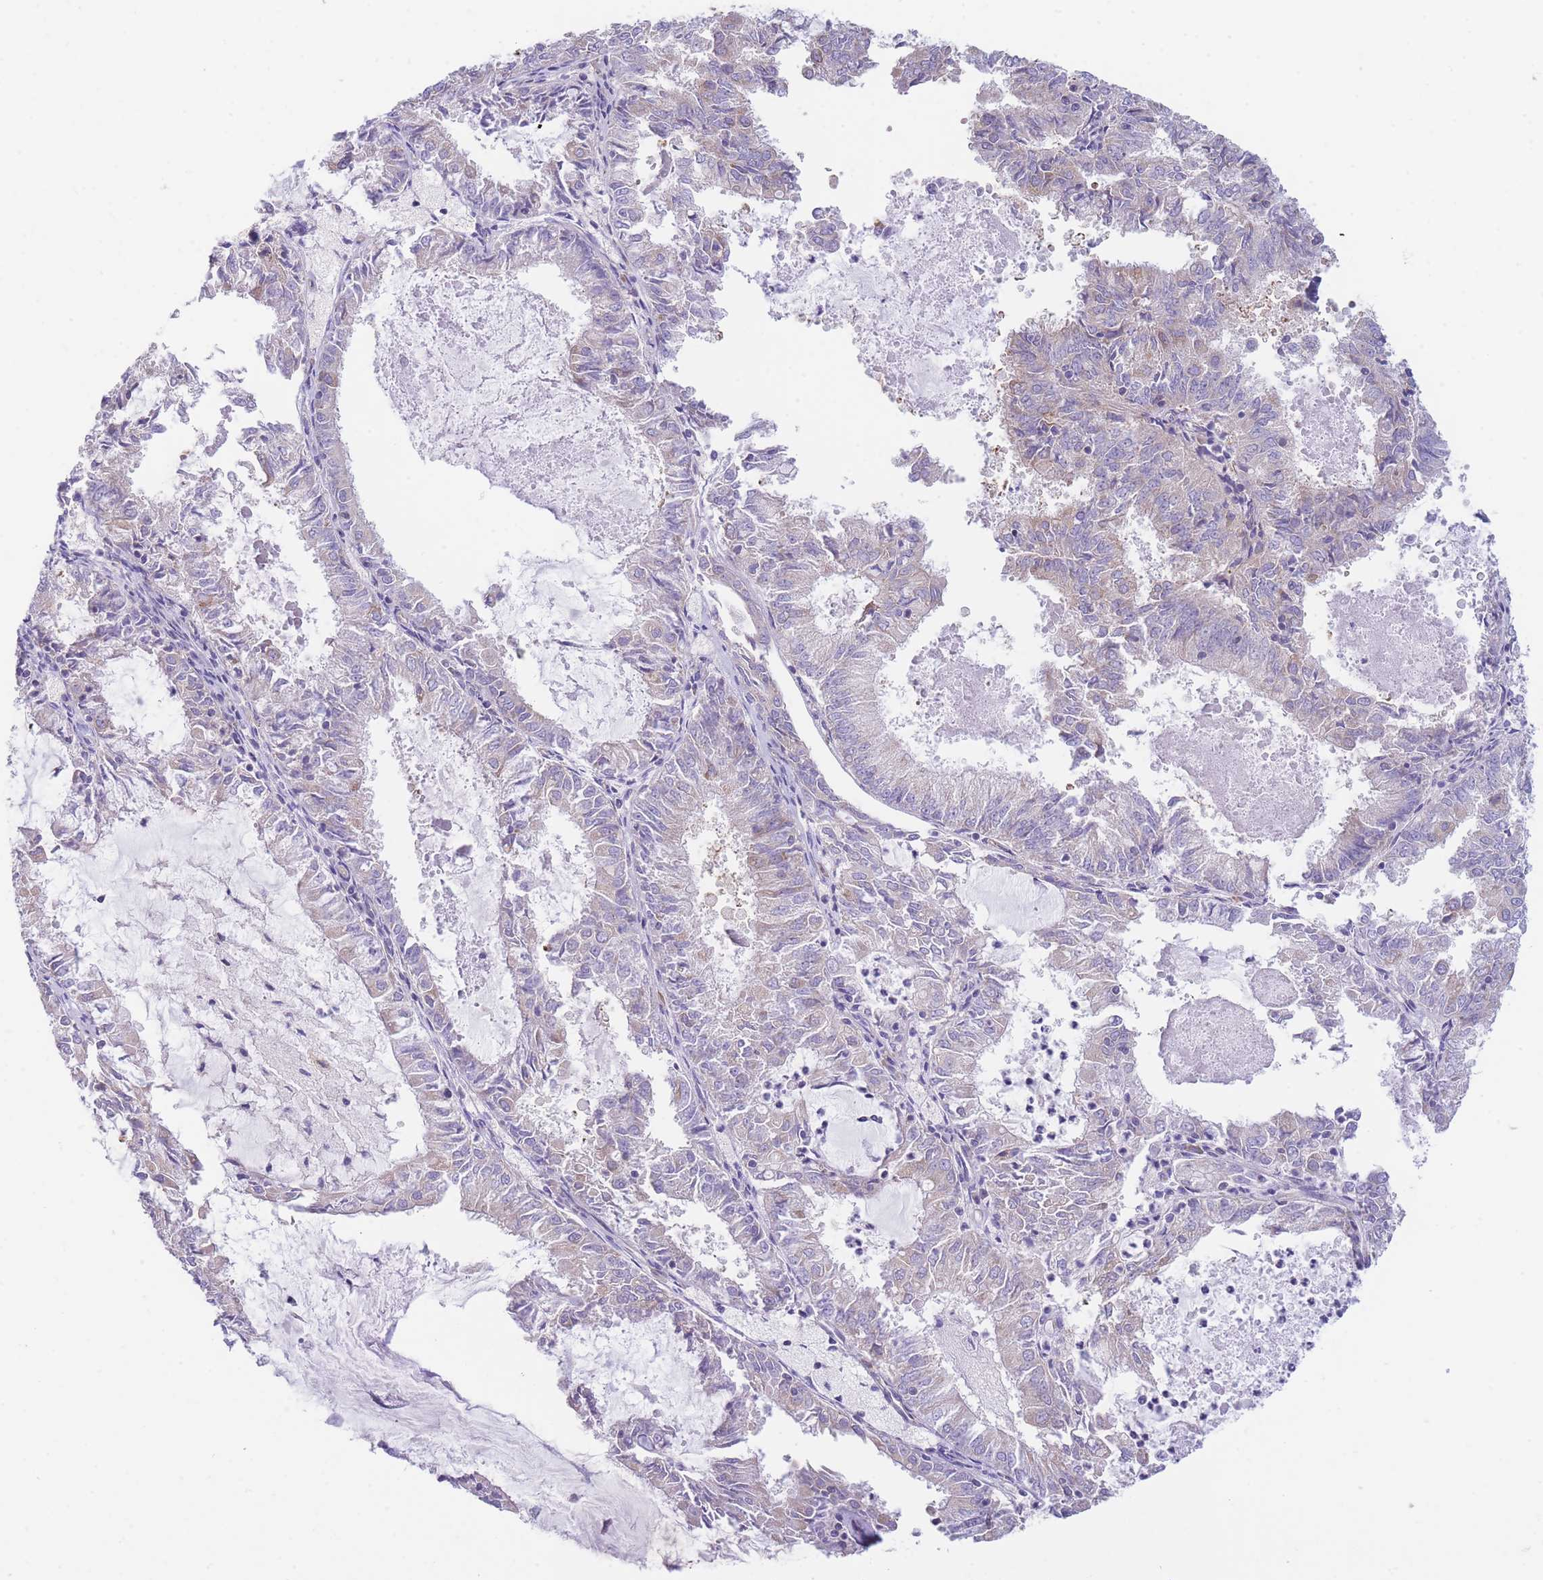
{"staining": {"intensity": "negative", "quantity": "none", "location": "none"}, "tissue": "endometrial cancer", "cell_type": "Tumor cells", "image_type": "cancer", "snomed": [{"axis": "morphology", "description": "Adenocarcinoma, NOS"}, {"axis": "topography", "description": "Endometrium"}], "caption": "An immunohistochemistry photomicrograph of endometrial adenocarcinoma is shown. There is no staining in tumor cells of endometrial adenocarcinoma.", "gene": "SH2B2", "patient": {"sex": "female", "age": 57}}